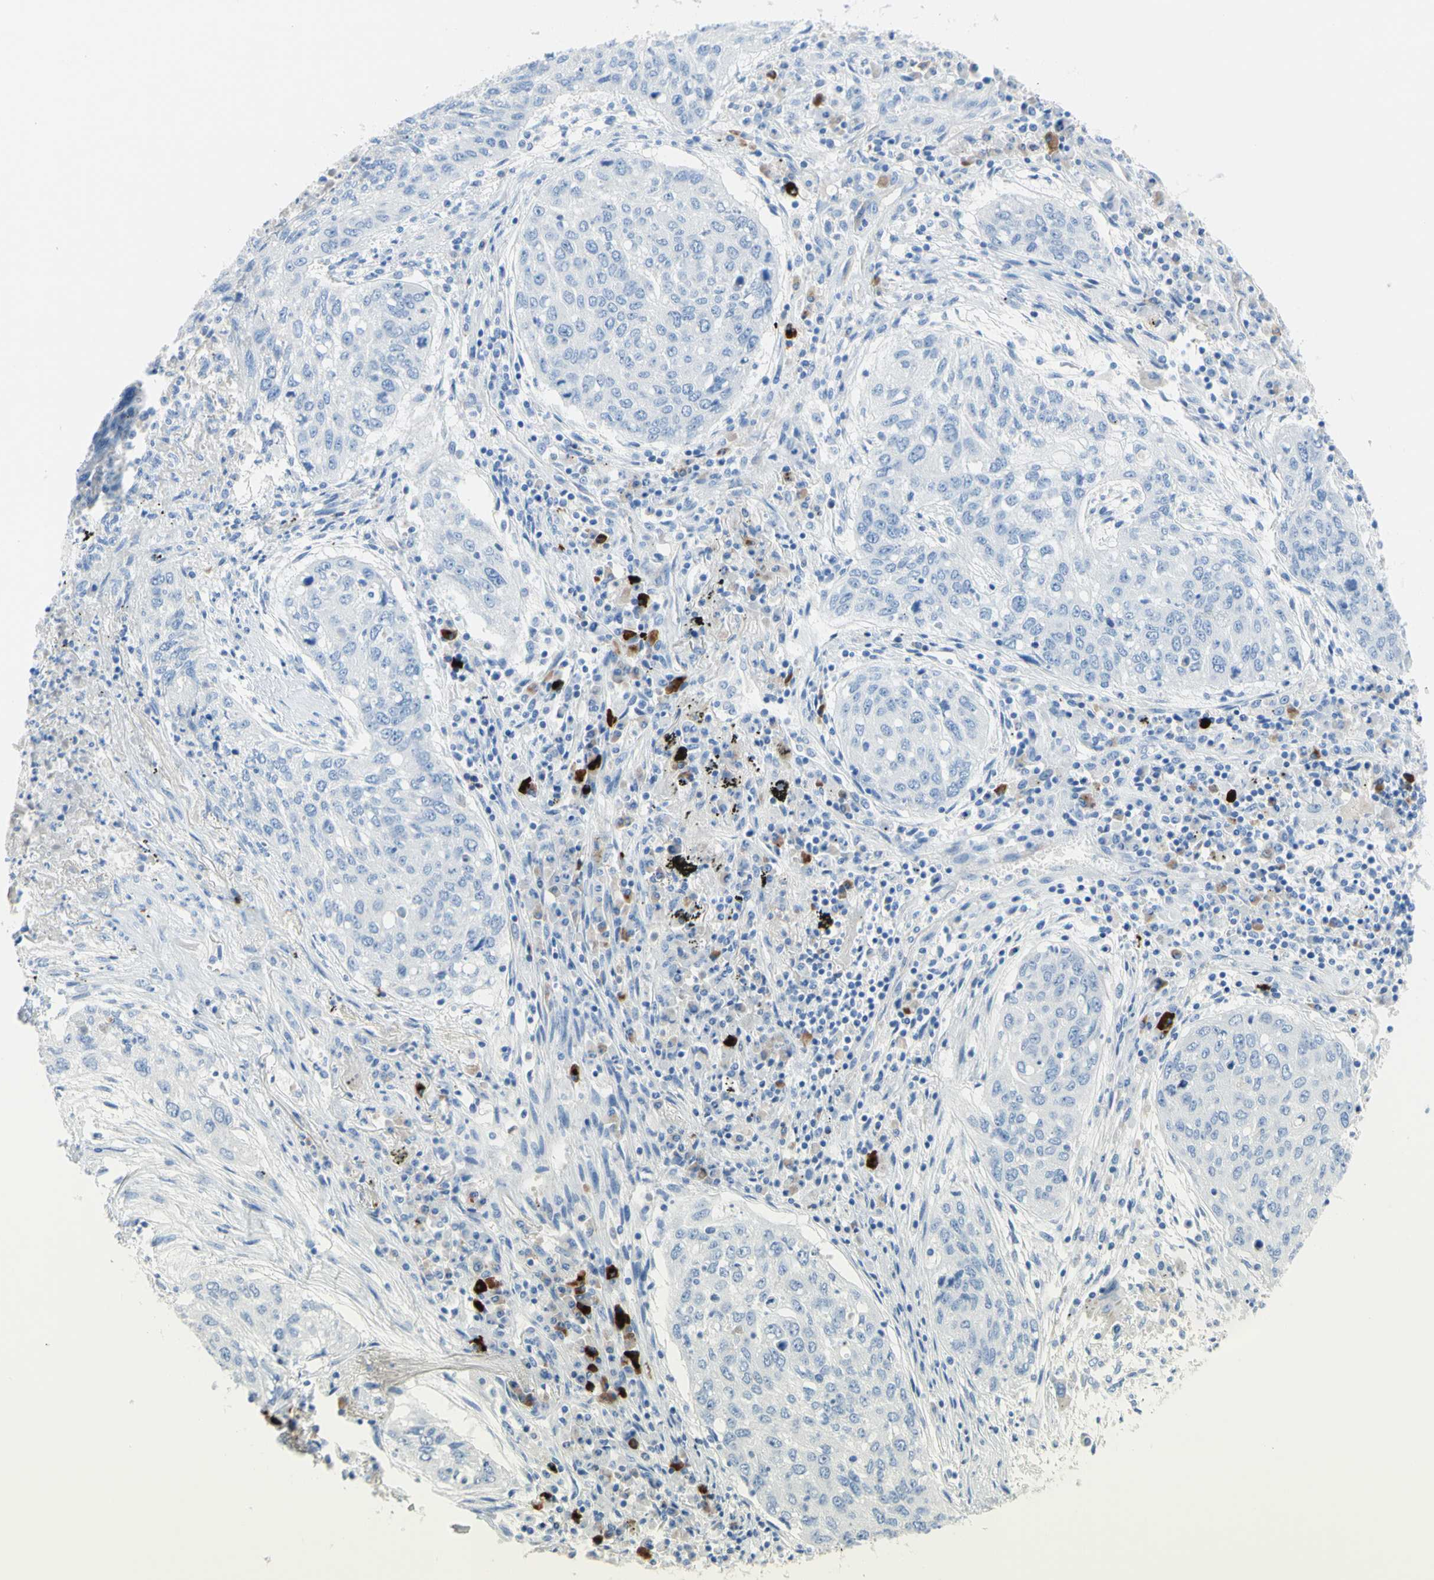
{"staining": {"intensity": "negative", "quantity": "none", "location": "none"}, "tissue": "lung cancer", "cell_type": "Tumor cells", "image_type": "cancer", "snomed": [{"axis": "morphology", "description": "Squamous cell carcinoma, NOS"}, {"axis": "topography", "description": "Lung"}], "caption": "IHC photomicrograph of squamous cell carcinoma (lung) stained for a protein (brown), which displays no positivity in tumor cells.", "gene": "IL6ST", "patient": {"sex": "female", "age": 63}}